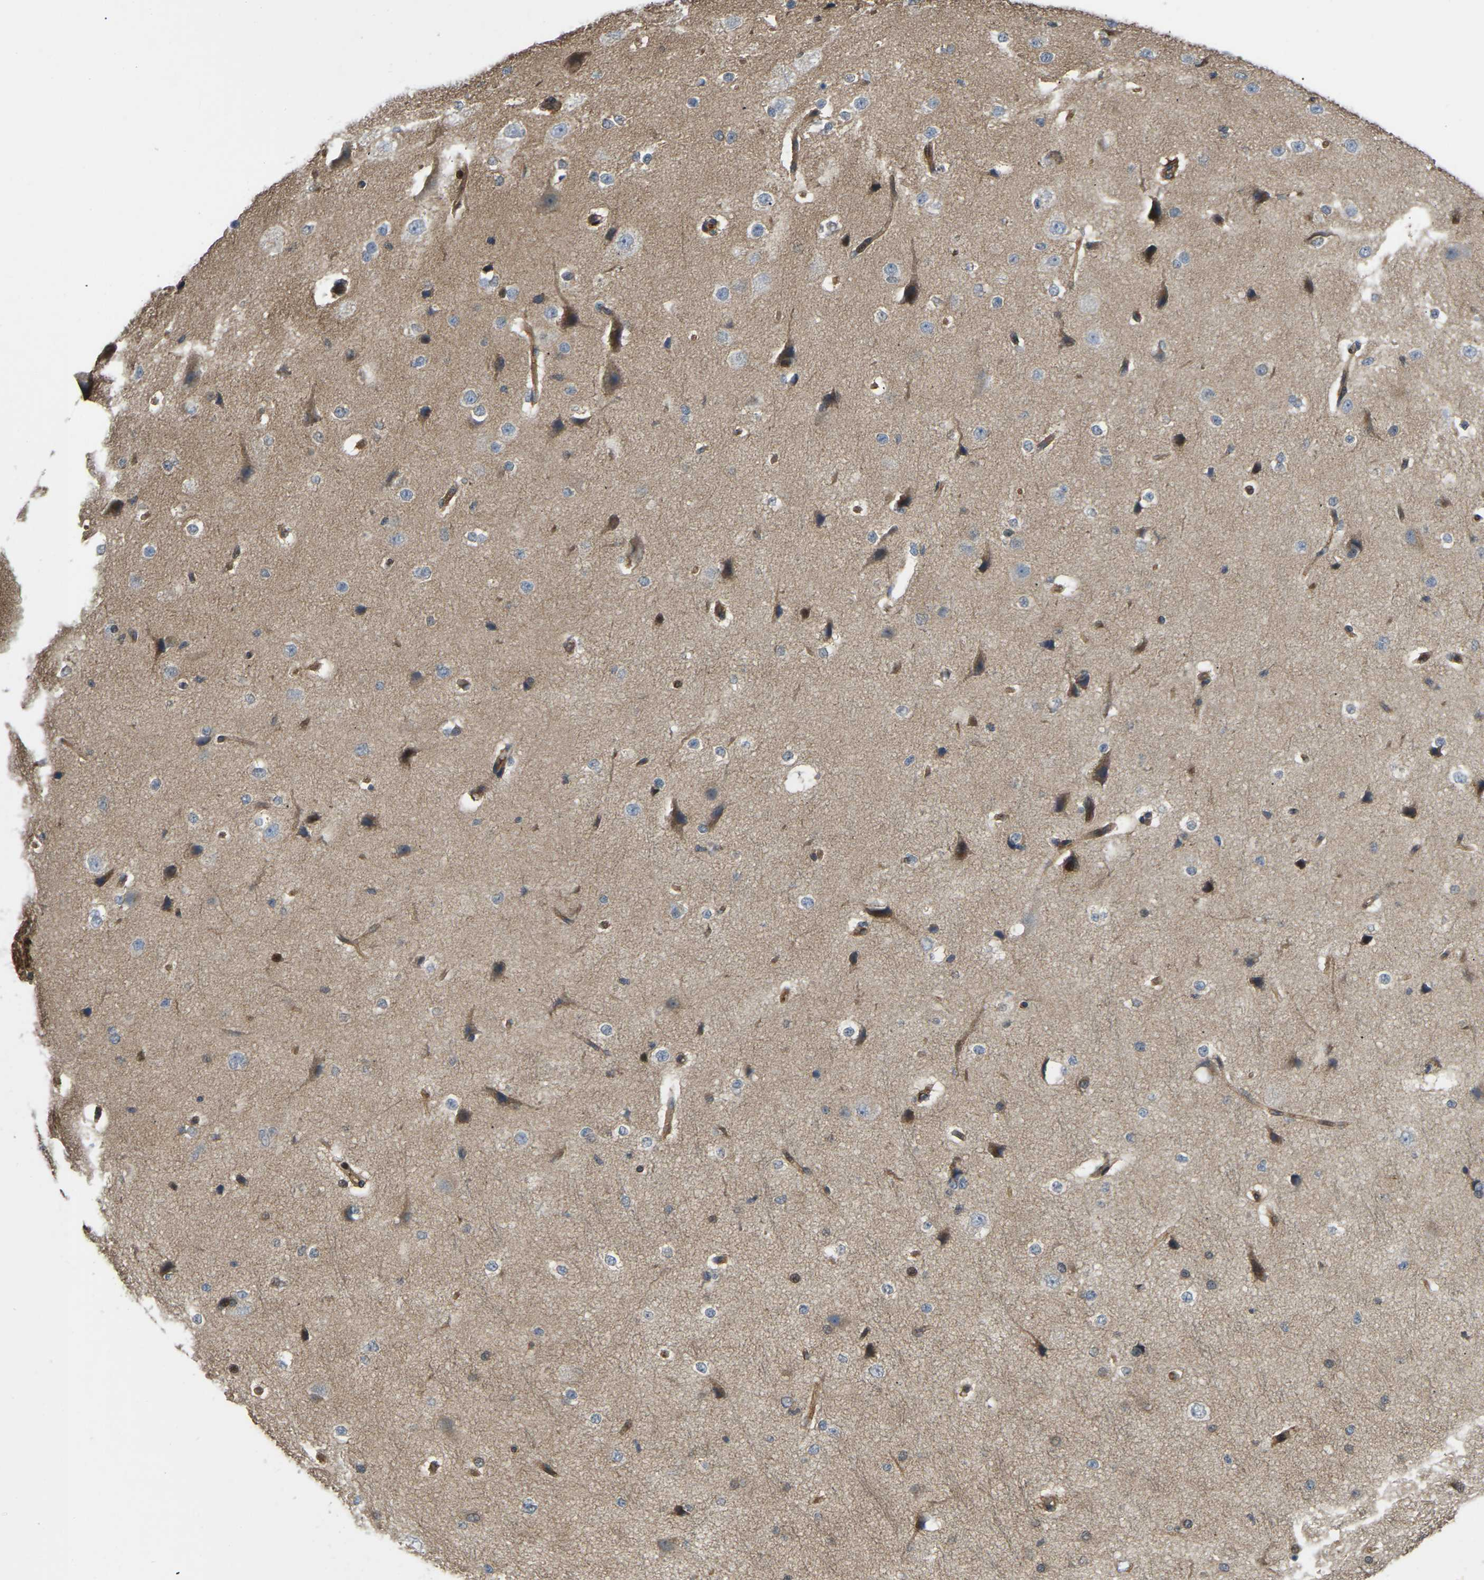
{"staining": {"intensity": "moderate", "quantity": ">75%", "location": "cytoplasmic/membranous,nuclear"}, "tissue": "cerebral cortex", "cell_type": "Endothelial cells", "image_type": "normal", "snomed": [{"axis": "morphology", "description": "Normal tissue, NOS"}, {"axis": "morphology", "description": "Developmental malformation"}, {"axis": "topography", "description": "Cerebral cortex"}], "caption": "Brown immunohistochemical staining in normal cerebral cortex displays moderate cytoplasmic/membranous,nuclear expression in approximately >75% of endothelial cells. (DAB IHC, brown staining for protein, blue staining for nuclei).", "gene": "C21orf91", "patient": {"sex": "female", "age": 30}}